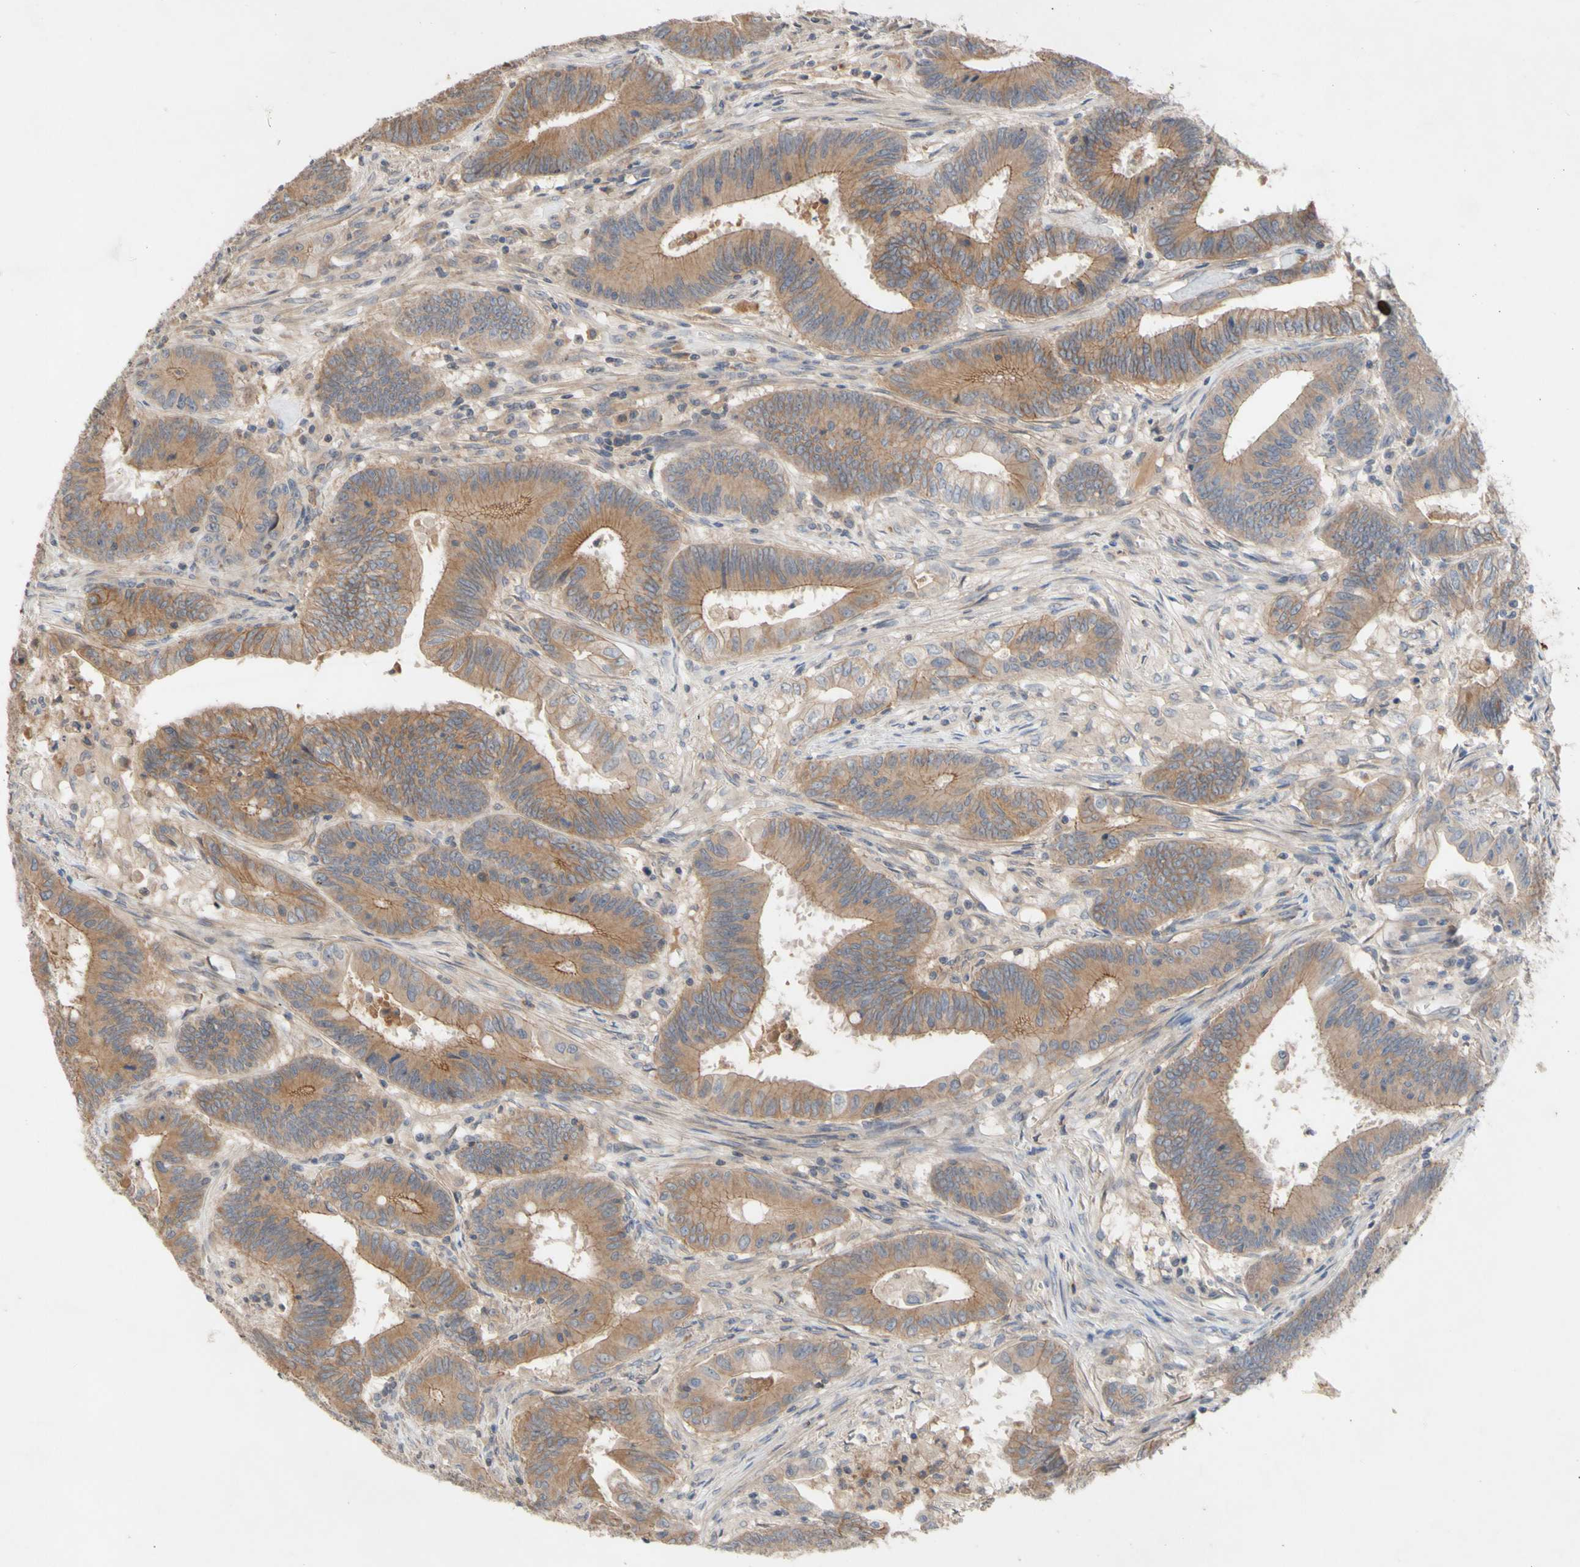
{"staining": {"intensity": "moderate", "quantity": ">75%", "location": "cytoplasmic/membranous"}, "tissue": "colorectal cancer", "cell_type": "Tumor cells", "image_type": "cancer", "snomed": [{"axis": "morphology", "description": "Adenocarcinoma, NOS"}, {"axis": "topography", "description": "Colon"}], "caption": "A photomicrograph of colorectal cancer stained for a protein reveals moderate cytoplasmic/membranous brown staining in tumor cells.", "gene": "NECTIN3", "patient": {"sex": "male", "age": 45}}